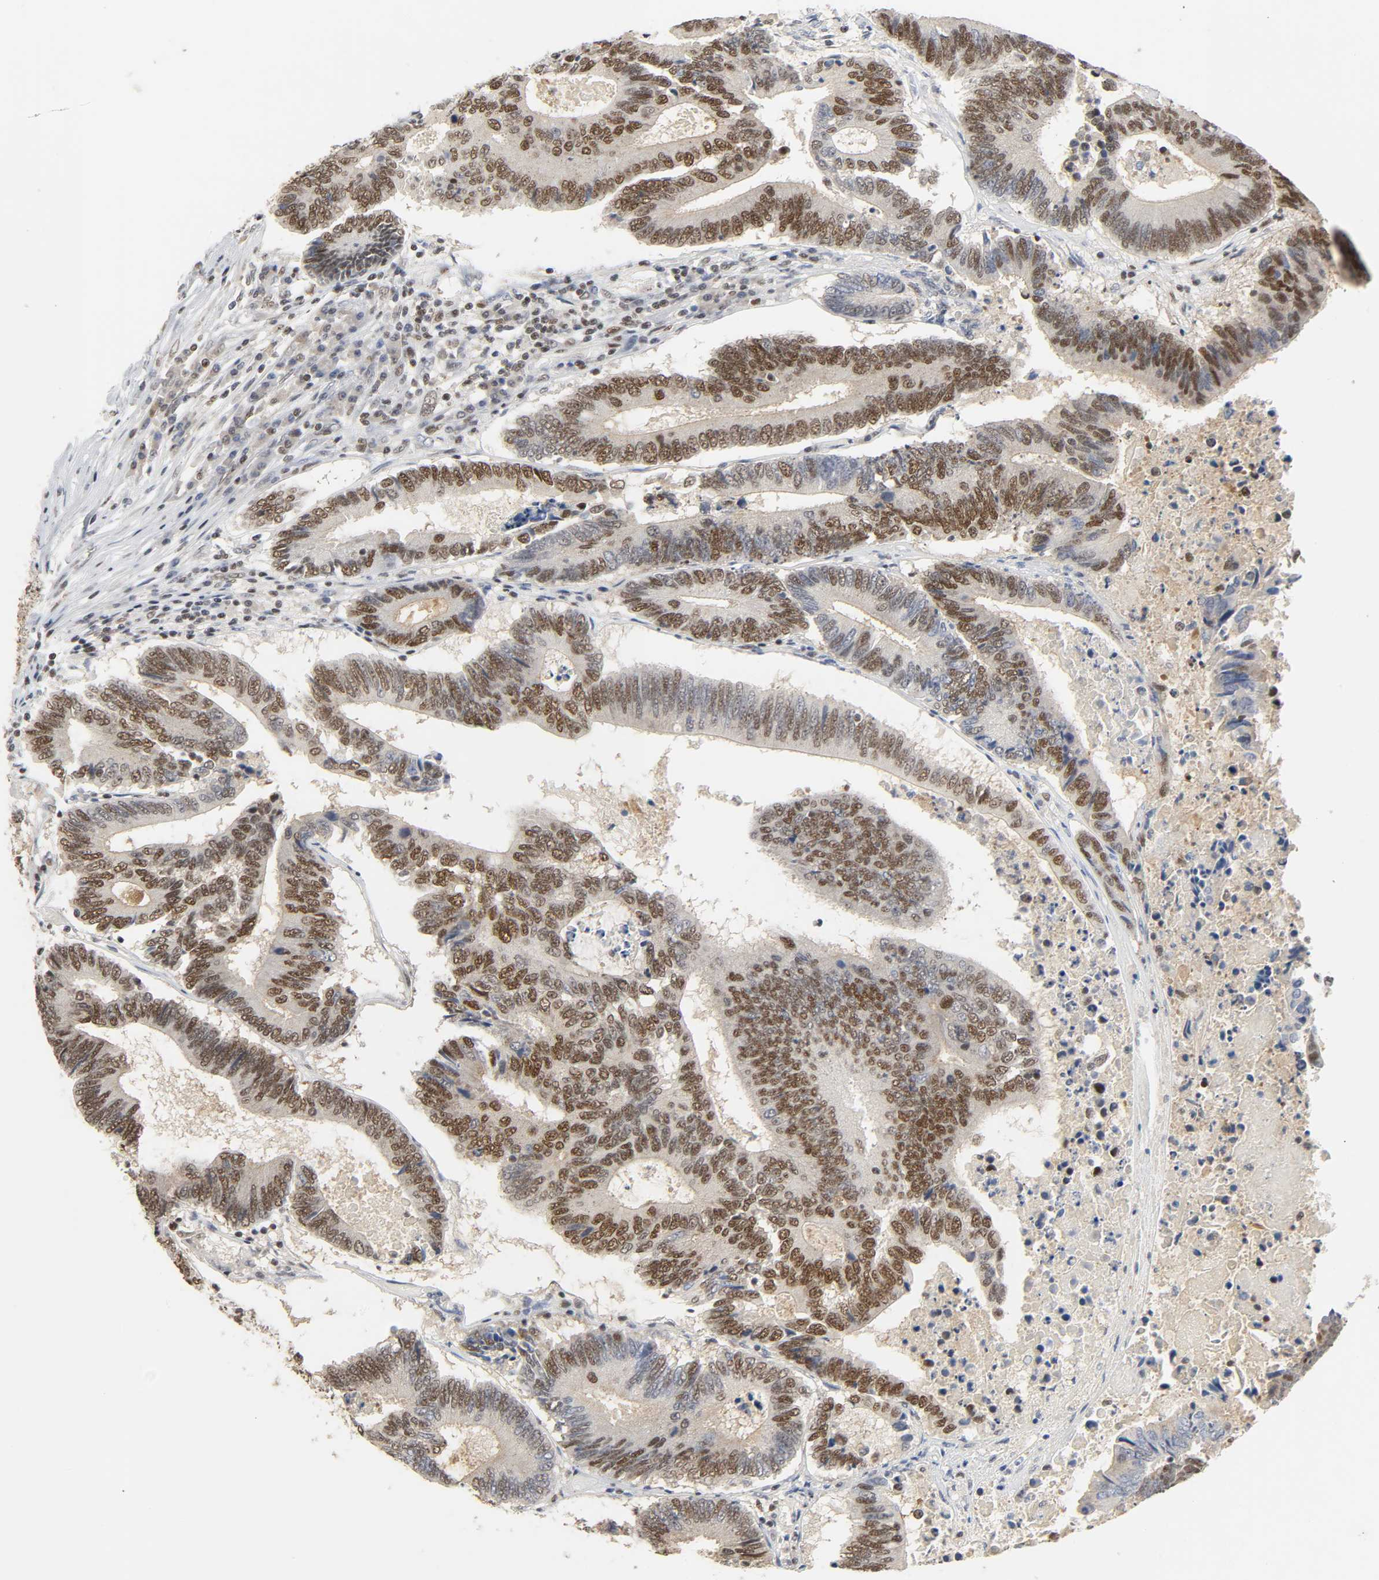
{"staining": {"intensity": "strong", "quantity": ">75%", "location": "nuclear"}, "tissue": "colorectal cancer", "cell_type": "Tumor cells", "image_type": "cancer", "snomed": [{"axis": "morphology", "description": "Adenocarcinoma, NOS"}, {"axis": "topography", "description": "Colon"}], "caption": "Immunohistochemistry (IHC) (DAB) staining of human colorectal adenocarcinoma displays strong nuclear protein expression in about >75% of tumor cells. The staining is performed using DAB (3,3'-diaminobenzidine) brown chromogen to label protein expression. The nuclei are counter-stained blue using hematoxylin.", "gene": "NCOA6", "patient": {"sex": "female", "age": 78}}